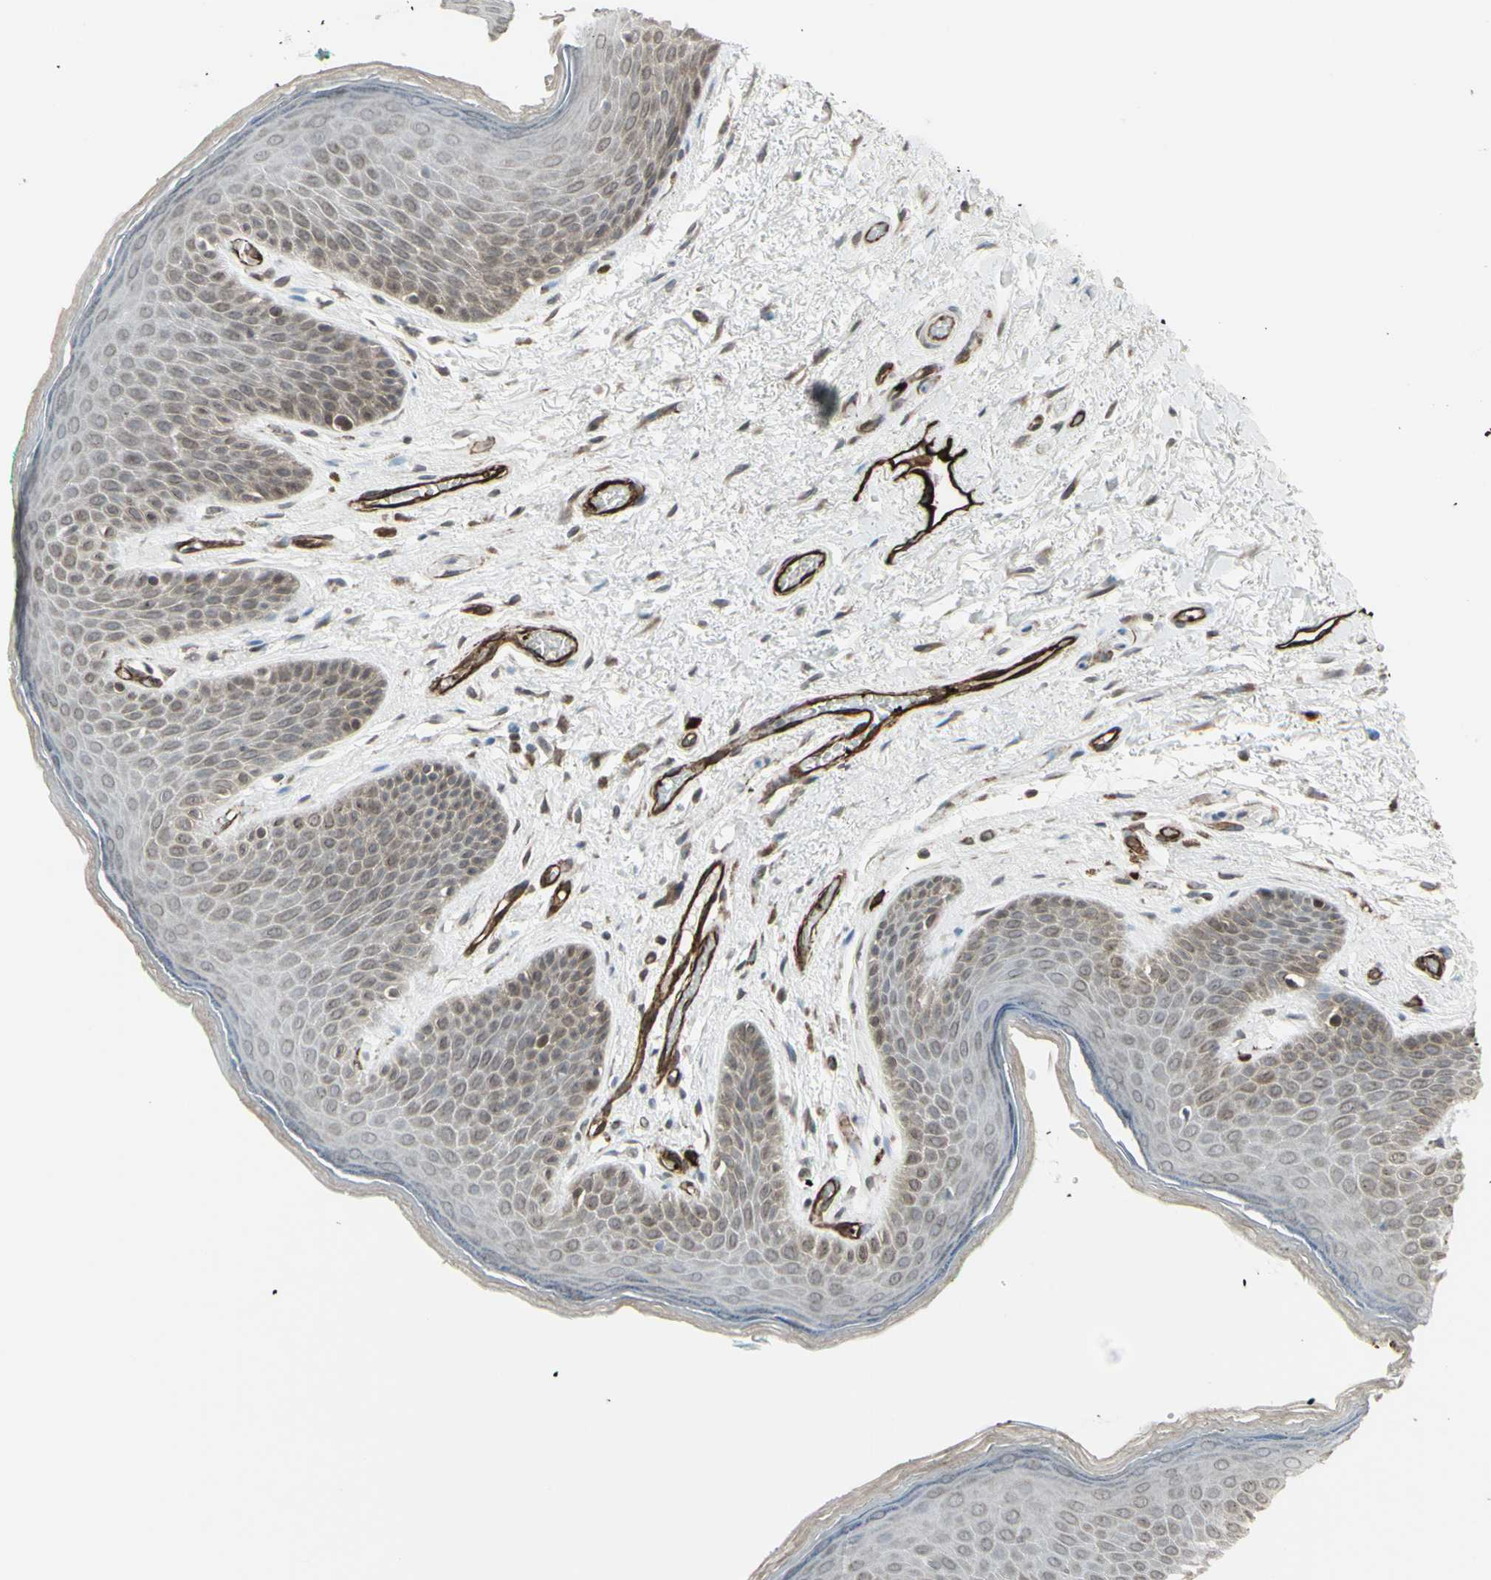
{"staining": {"intensity": "weak", "quantity": "25%-75%", "location": "cytoplasmic/membranous,nuclear"}, "tissue": "skin", "cell_type": "Epidermal cells", "image_type": "normal", "snomed": [{"axis": "morphology", "description": "Normal tissue, NOS"}, {"axis": "topography", "description": "Anal"}], "caption": "Weak cytoplasmic/membranous,nuclear staining for a protein is seen in approximately 25%-75% of epidermal cells of unremarkable skin using immunohistochemistry.", "gene": "DTX3L", "patient": {"sex": "male", "age": 74}}